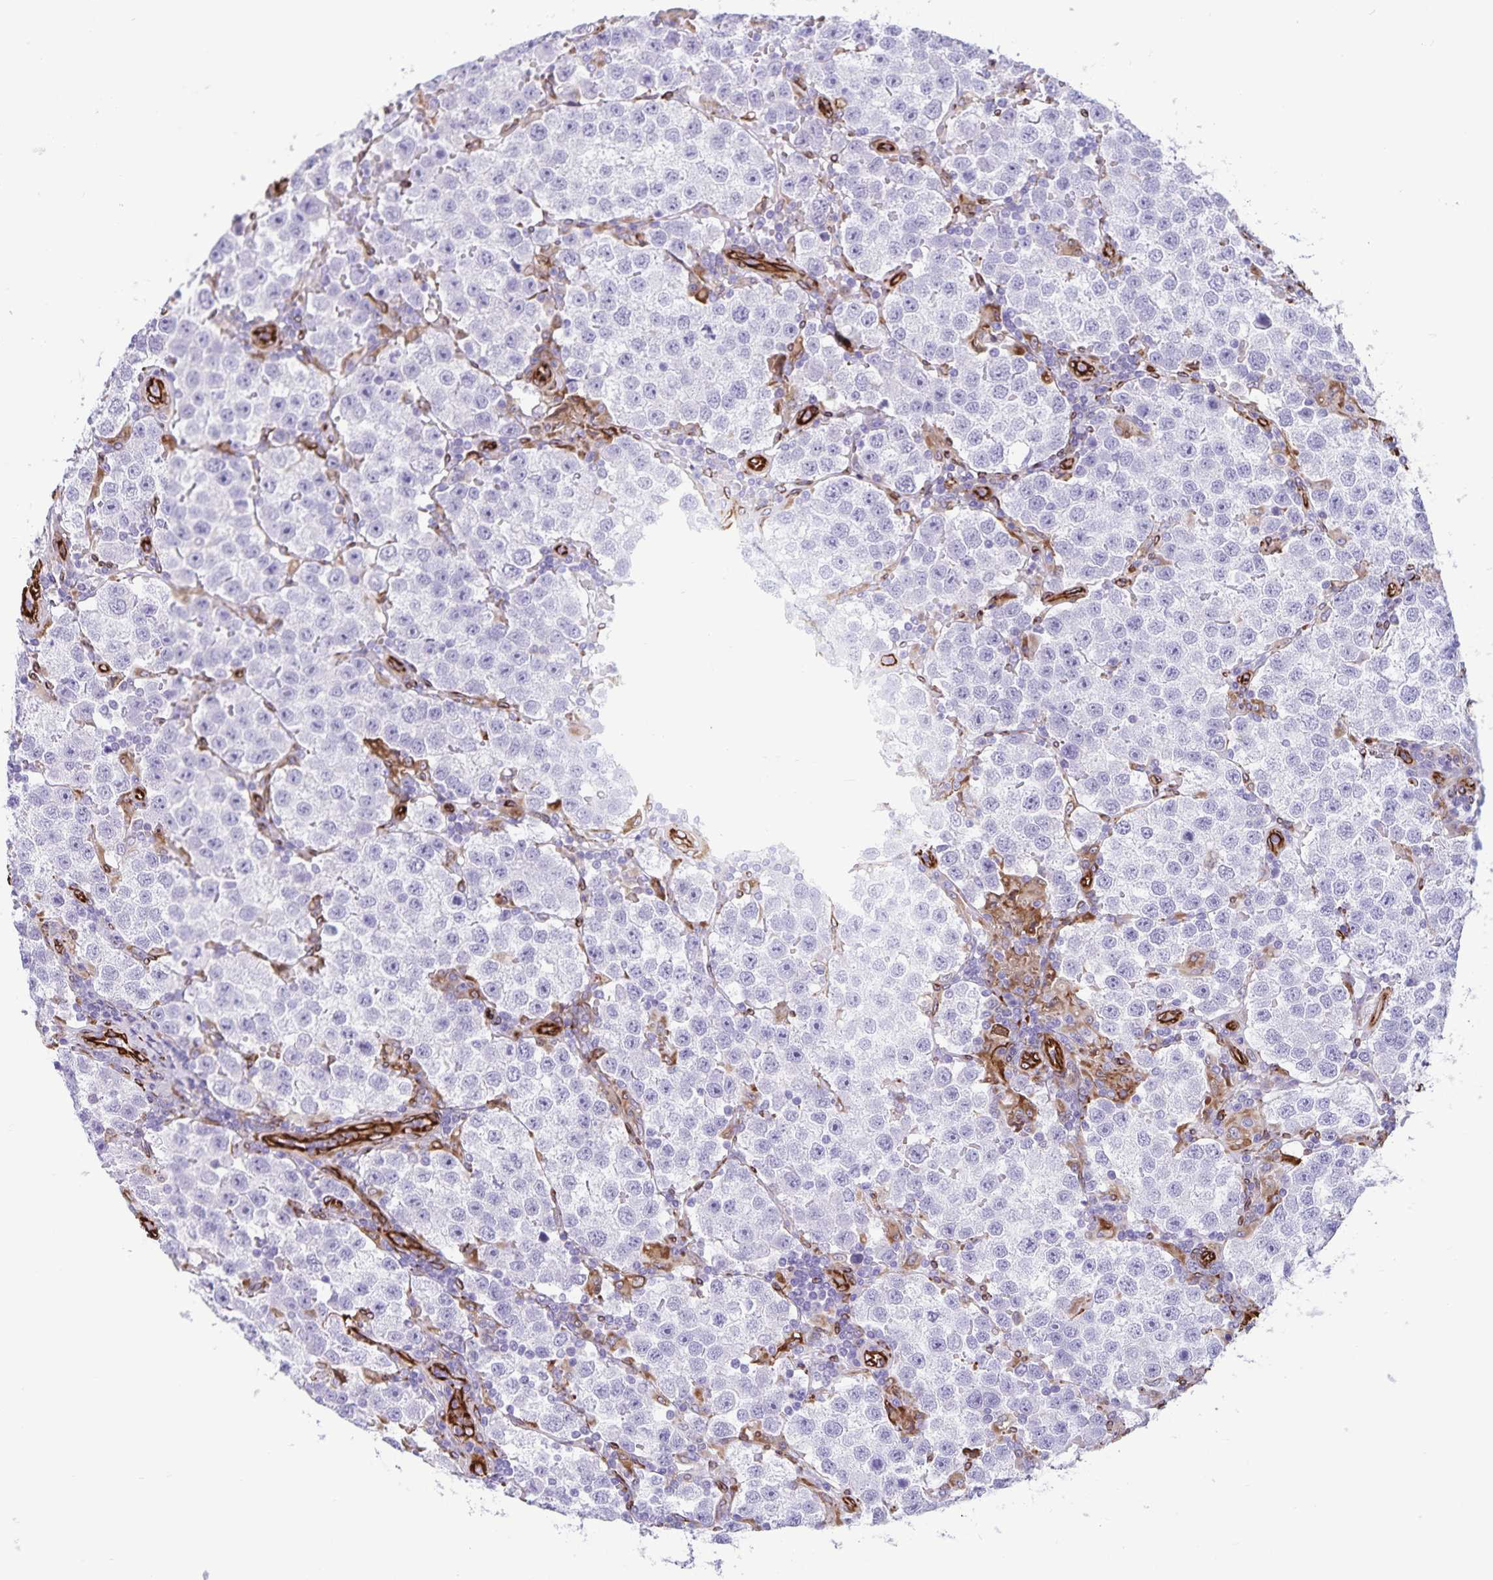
{"staining": {"intensity": "negative", "quantity": "none", "location": "none"}, "tissue": "testis cancer", "cell_type": "Tumor cells", "image_type": "cancer", "snomed": [{"axis": "morphology", "description": "Seminoma, NOS"}, {"axis": "topography", "description": "Testis"}], "caption": "Tumor cells are negative for protein expression in human testis seminoma.", "gene": "RCN1", "patient": {"sex": "male", "age": 37}}